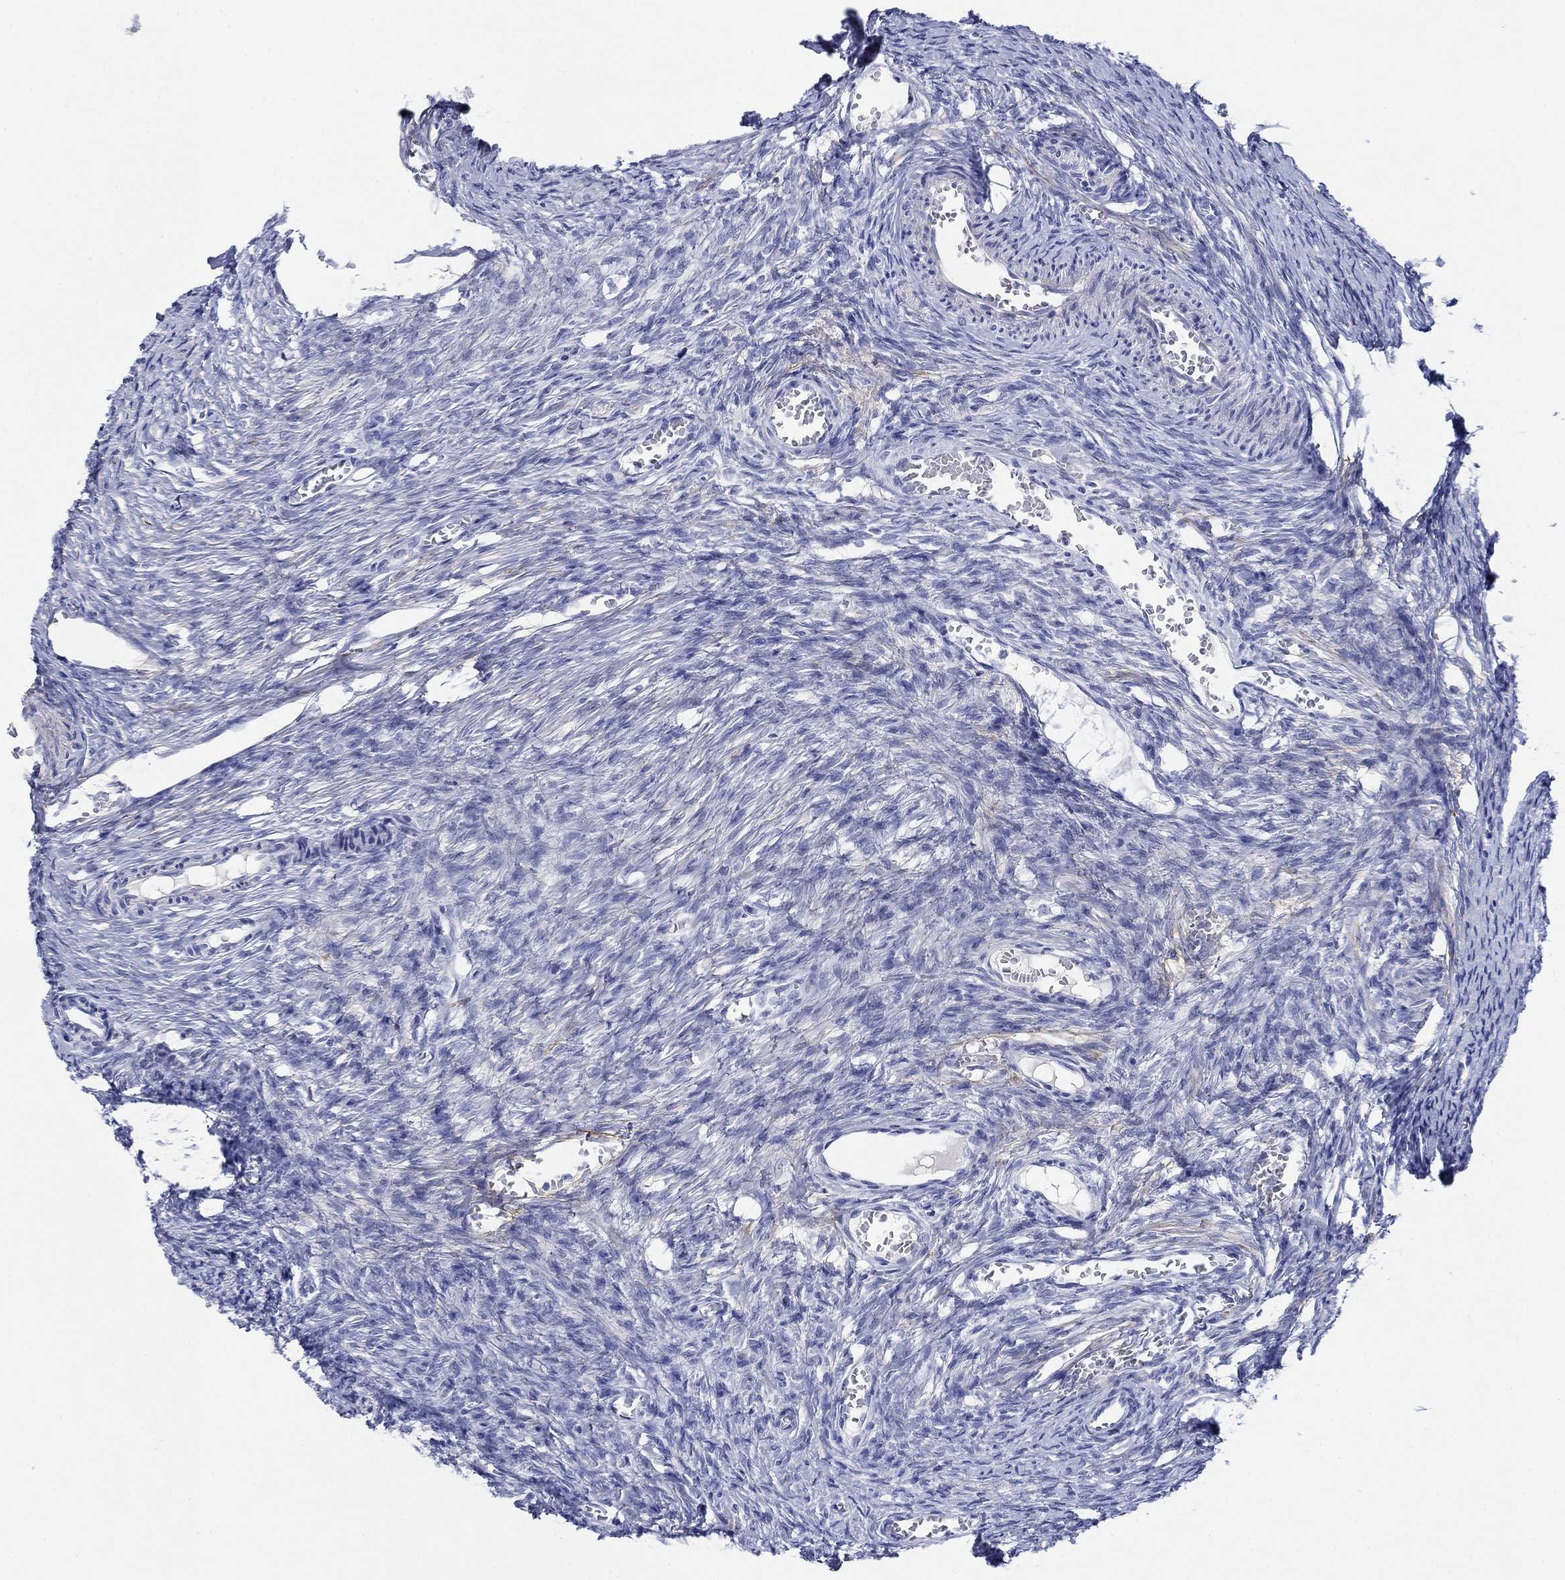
{"staining": {"intensity": "negative", "quantity": "none", "location": "none"}, "tissue": "ovary", "cell_type": "Follicle cells", "image_type": "normal", "snomed": [{"axis": "morphology", "description": "Normal tissue, NOS"}, {"axis": "topography", "description": "Ovary"}], "caption": "Protein analysis of normal ovary shows no significant staining in follicle cells.", "gene": "PDYN", "patient": {"sex": "female", "age": 39}}